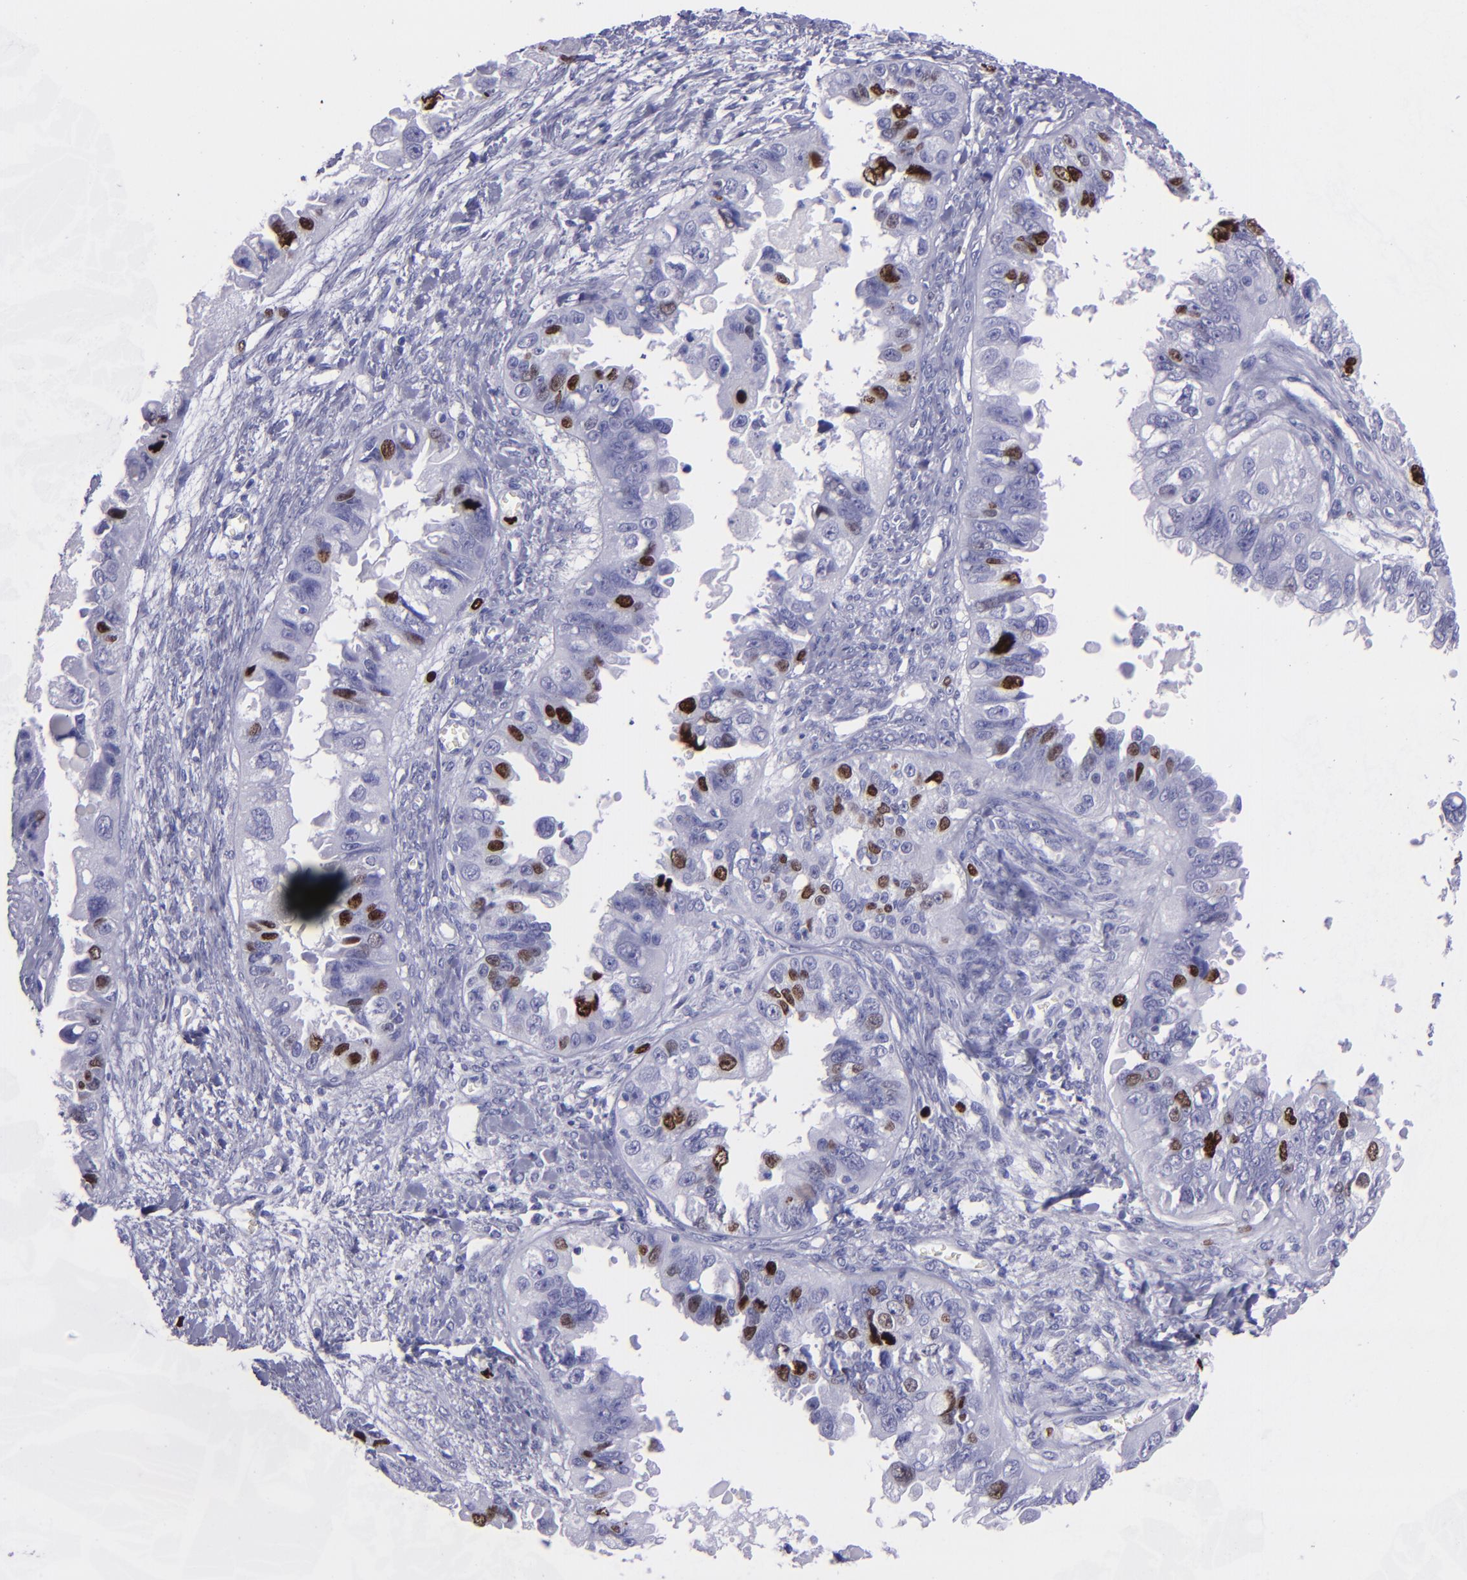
{"staining": {"intensity": "strong", "quantity": "<25%", "location": "nuclear"}, "tissue": "ovarian cancer", "cell_type": "Tumor cells", "image_type": "cancer", "snomed": [{"axis": "morphology", "description": "Carcinoma, endometroid"}, {"axis": "topography", "description": "Ovary"}], "caption": "A high-resolution photomicrograph shows immunohistochemistry staining of endometroid carcinoma (ovarian), which exhibits strong nuclear expression in approximately <25% of tumor cells. (Stains: DAB in brown, nuclei in blue, Microscopy: brightfield microscopy at high magnification).", "gene": "TOP2A", "patient": {"sex": "female", "age": 85}}